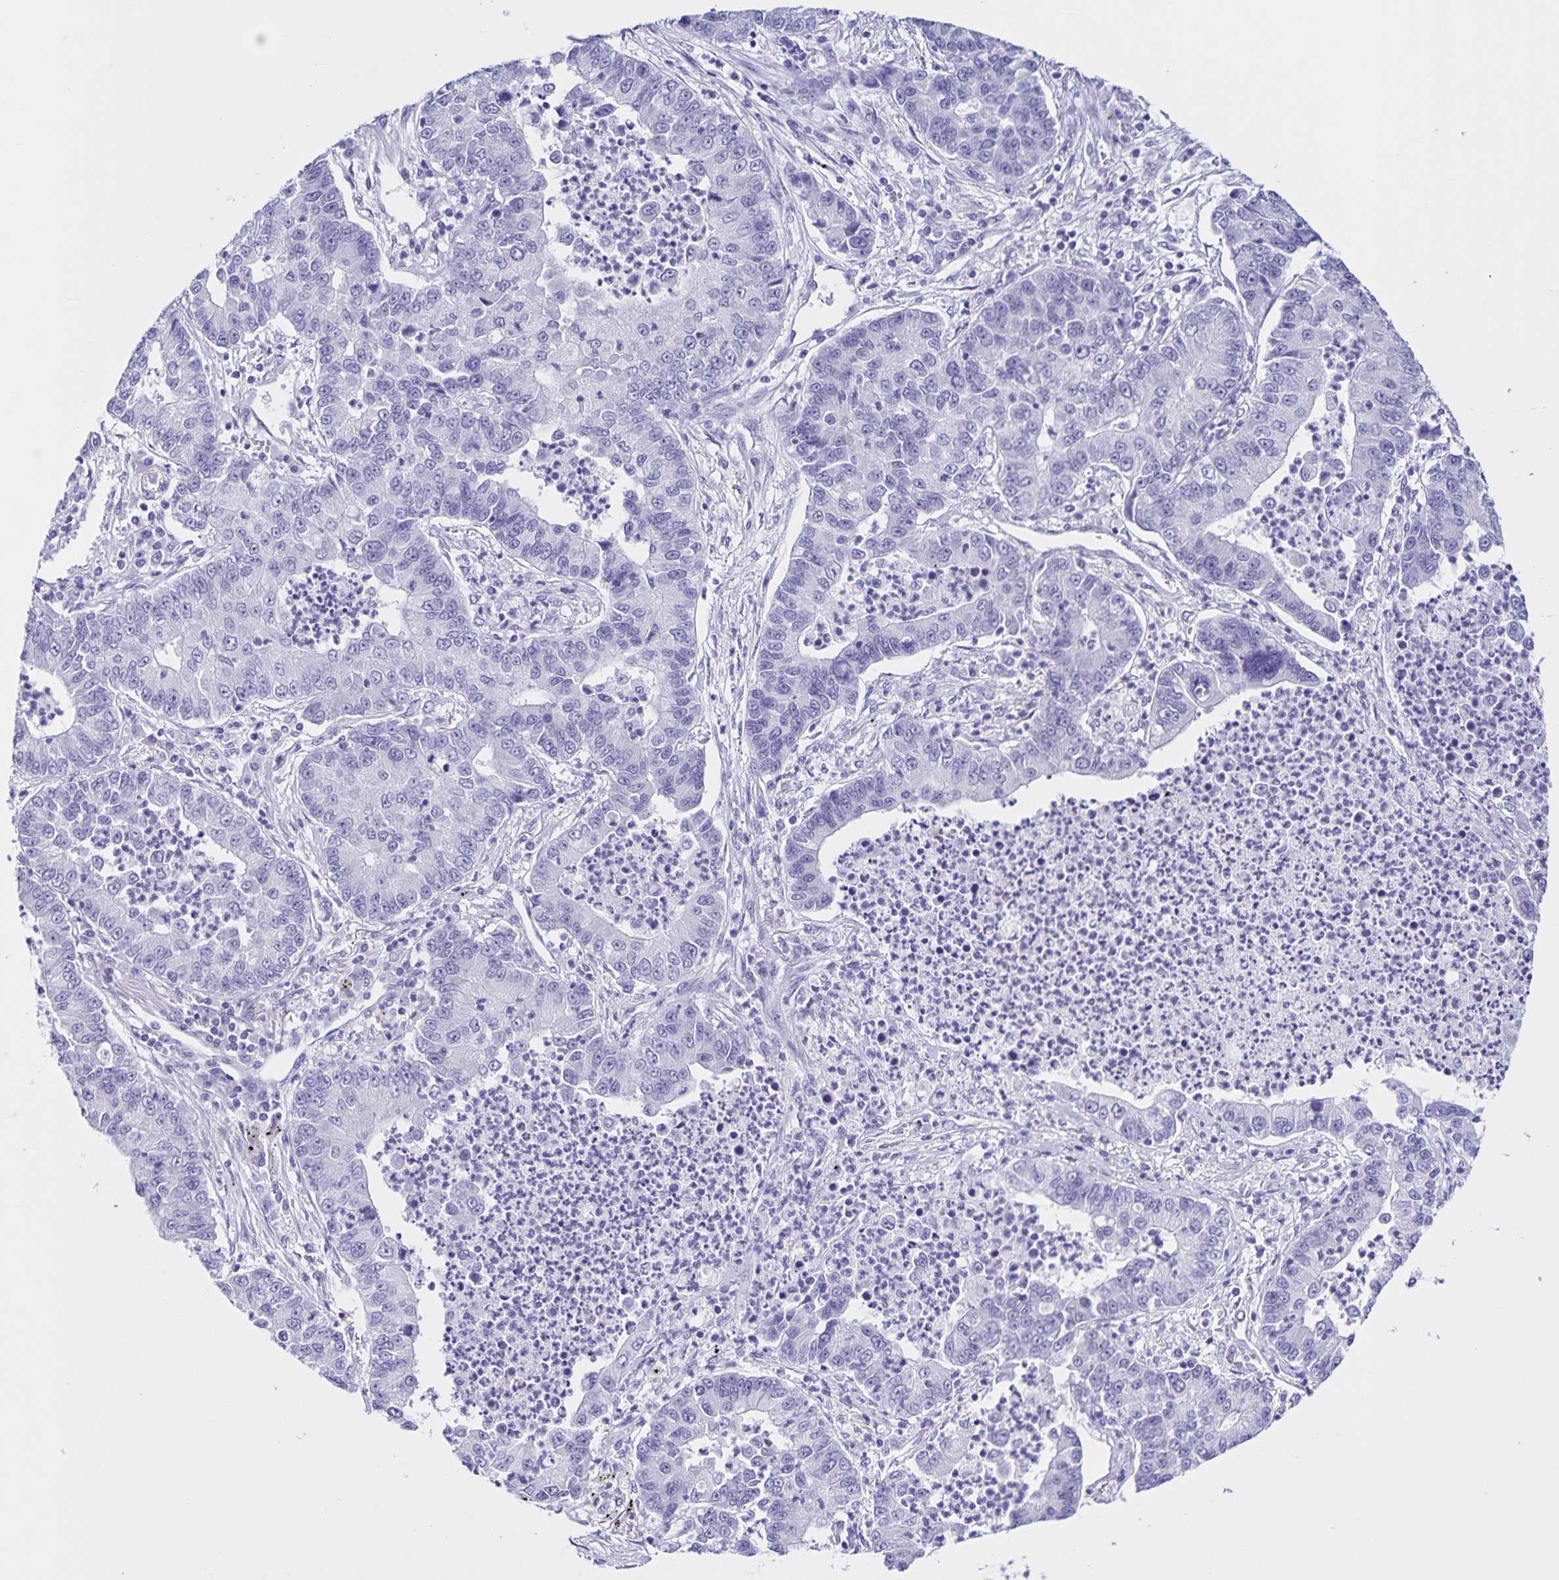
{"staining": {"intensity": "negative", "quantity": "none", "location": "none"}, "tissue": "lung cancer", "cell_type": "Tumor cells", "image_type": "cancer", "snomed": [{"axis": "morphology", "description": "Adenocarcinoma, NOS"}, {"axis": "topography", "description": "Lung"}], "caption": "A high-resolution image shows immunohistochemistry staining of lung cancer (adenocarcinoma), which exhibits no significant staining in tumor cells. (Stains: DAB IHC with hematoxylin counter stain, Microscopy: brightfield microscopy at high magnification).", "gene": "FAM170A", "patient": {"sex": "female", "age": 57}}